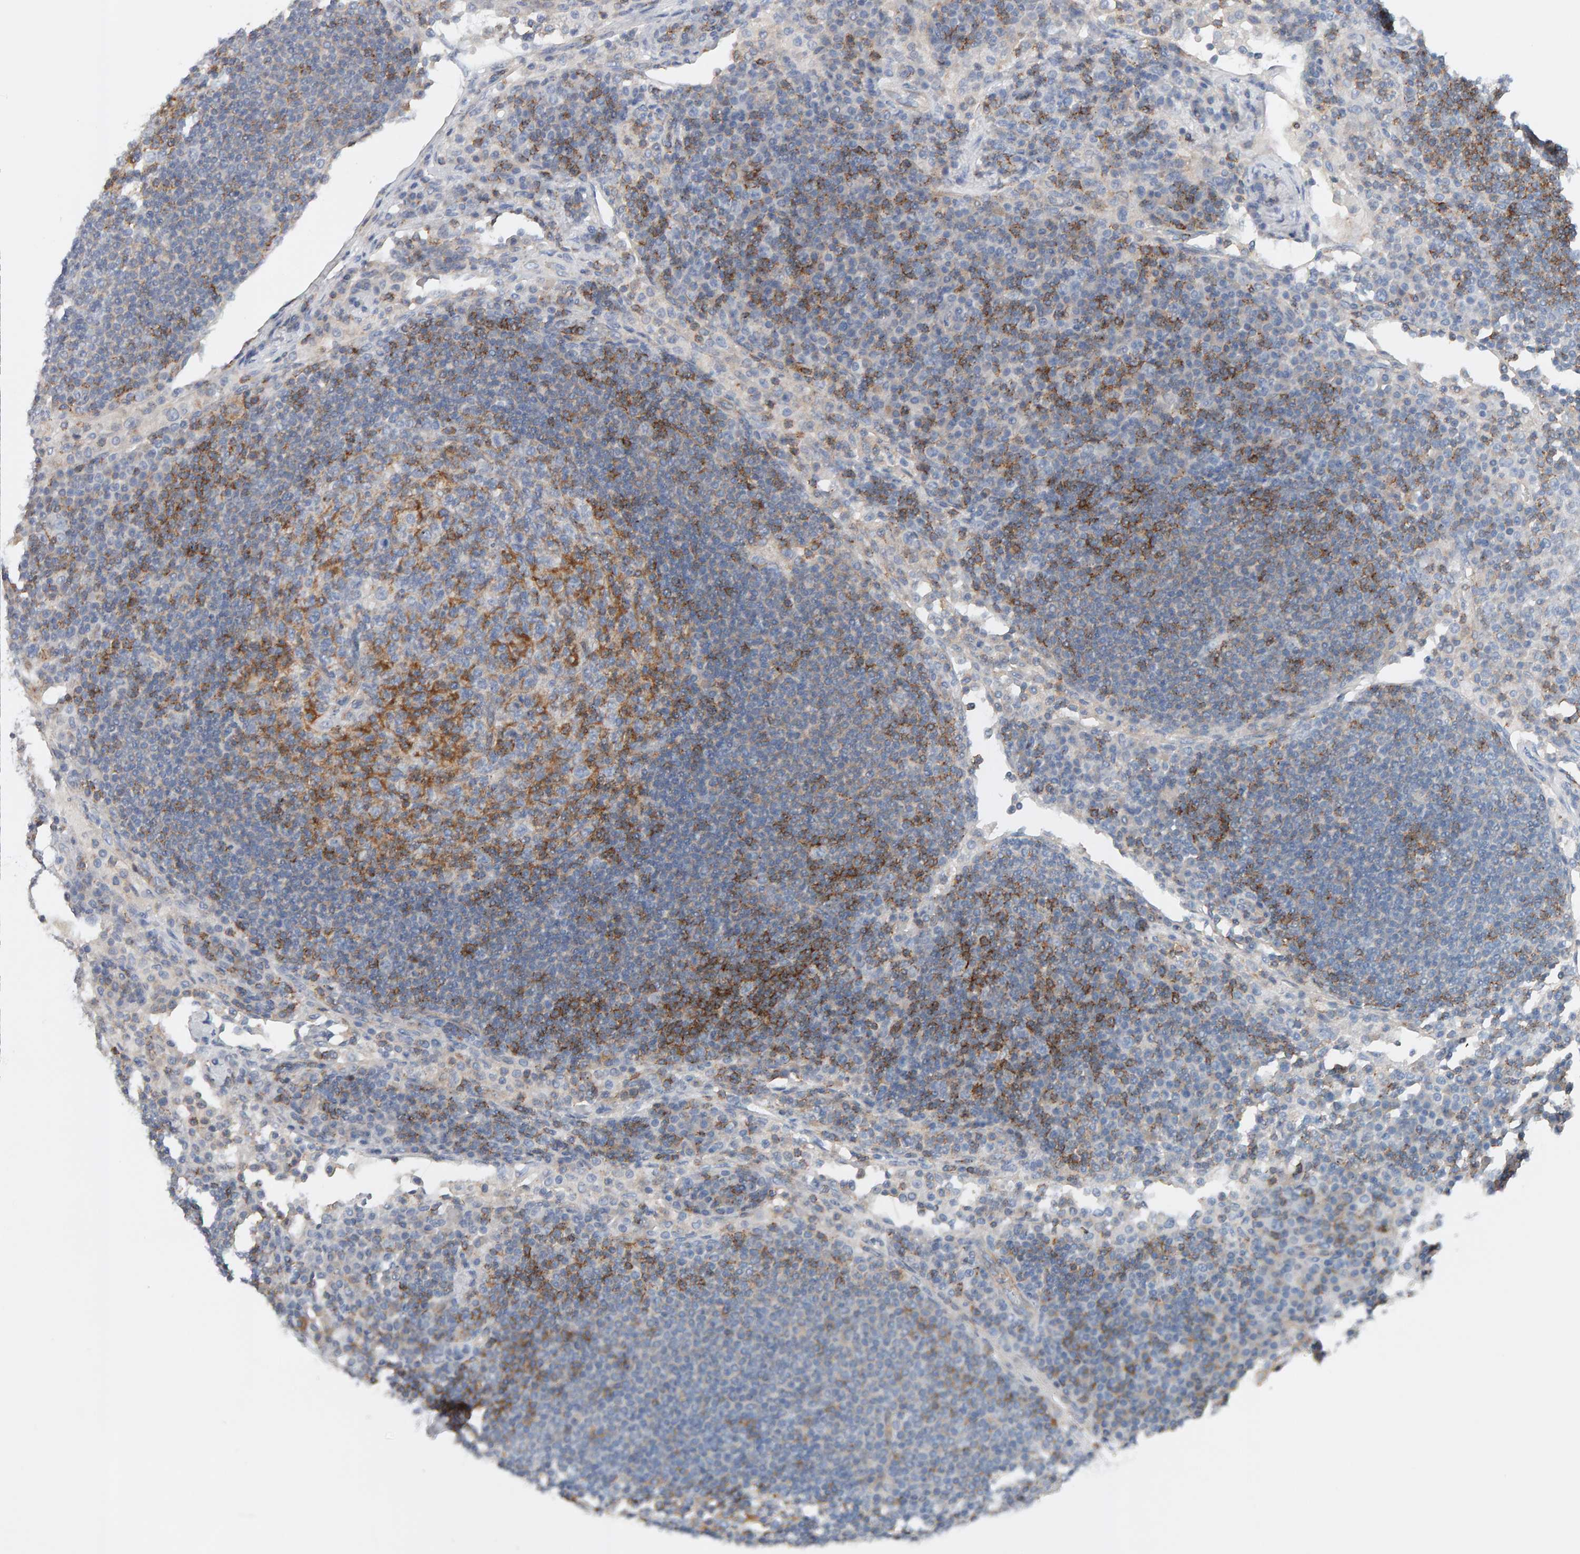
{"staining": {"intensity": "moderate", "quantity": "25%-75%", "location": "cytoplasmic/membranous"}, "tissue": "lymph node", "cell_type": "Germinal center cells", "image_type": "normal", "snomed": [{"axis": "morphology", "description": "Normal tissue, NOS"}, {"axis": "topography", "description": "Lymph node"}], "caption": "Moderate cytoplasmic/membranous protein expression is present in approximately 25%-75% of germinal center cells in lymph node. Immunohistochemistry stains the protein of interest in brown and the nuclei are stained blue.", "gene": "FYN", "patient": {"sex": "female", "age": 53}}